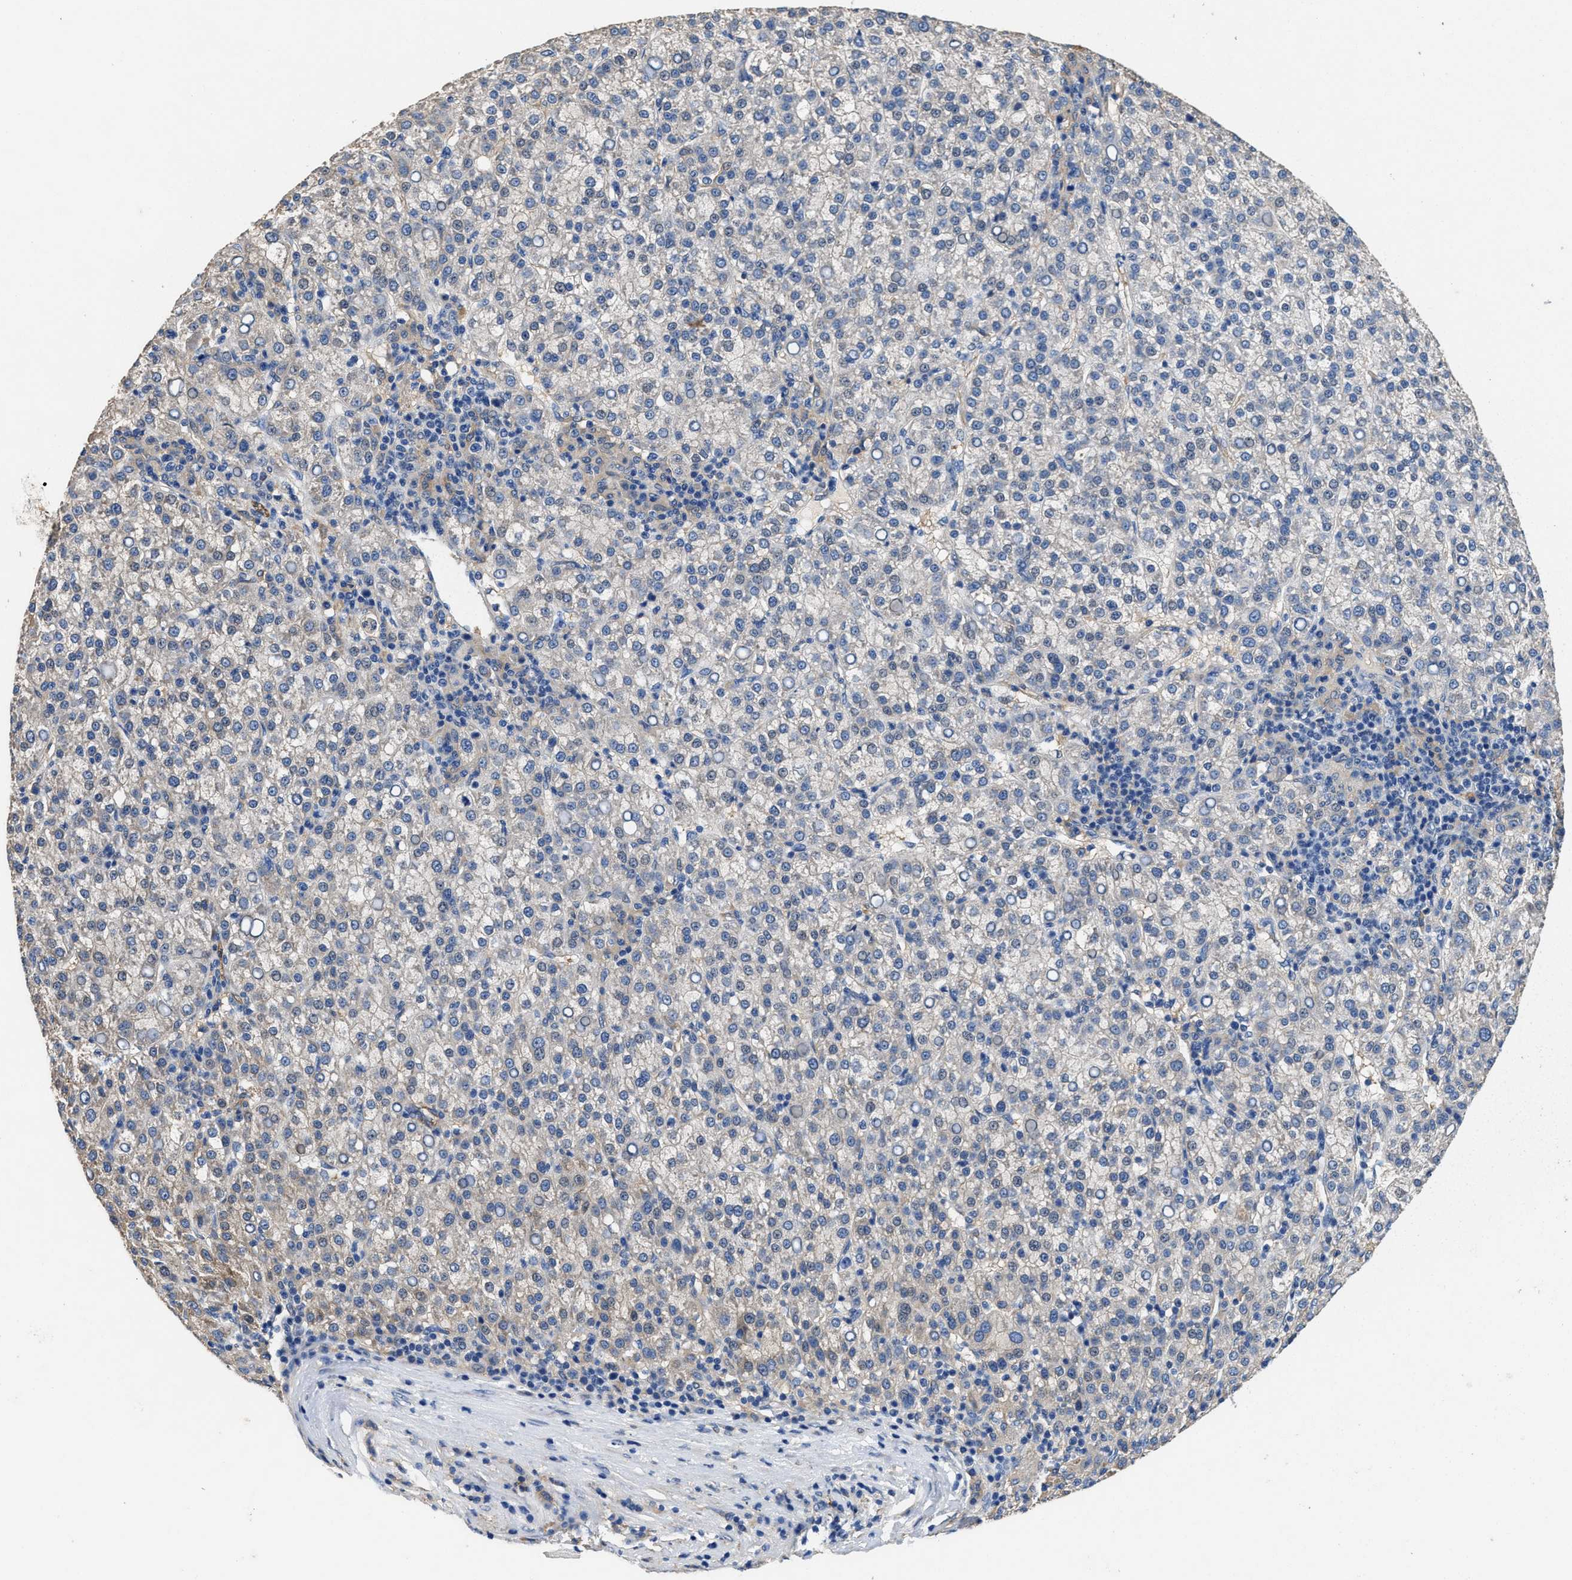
{"staining": {"intensity": "moderate", "quantity": "<25%", "location": "cytoplasmic/membranous"}, "tissue": "liver cancer", "cell_type": "Tumor cells", "image_type": "cancer", "snomed": [{"axis": "morphology", "description": "Carcinoma, Hepatocellular, NOS"}, {"axis": "topography", "description": "Liver"}], "caption": "High-power microscopy captured an IHC image of liver hepatocellular carcinoma, revealing moderate cytoplasmic/membranous positivity in approximately <25% of tumor cells.", "gene": "PEG10", "patient": {"sex": "female", "age": 58}}